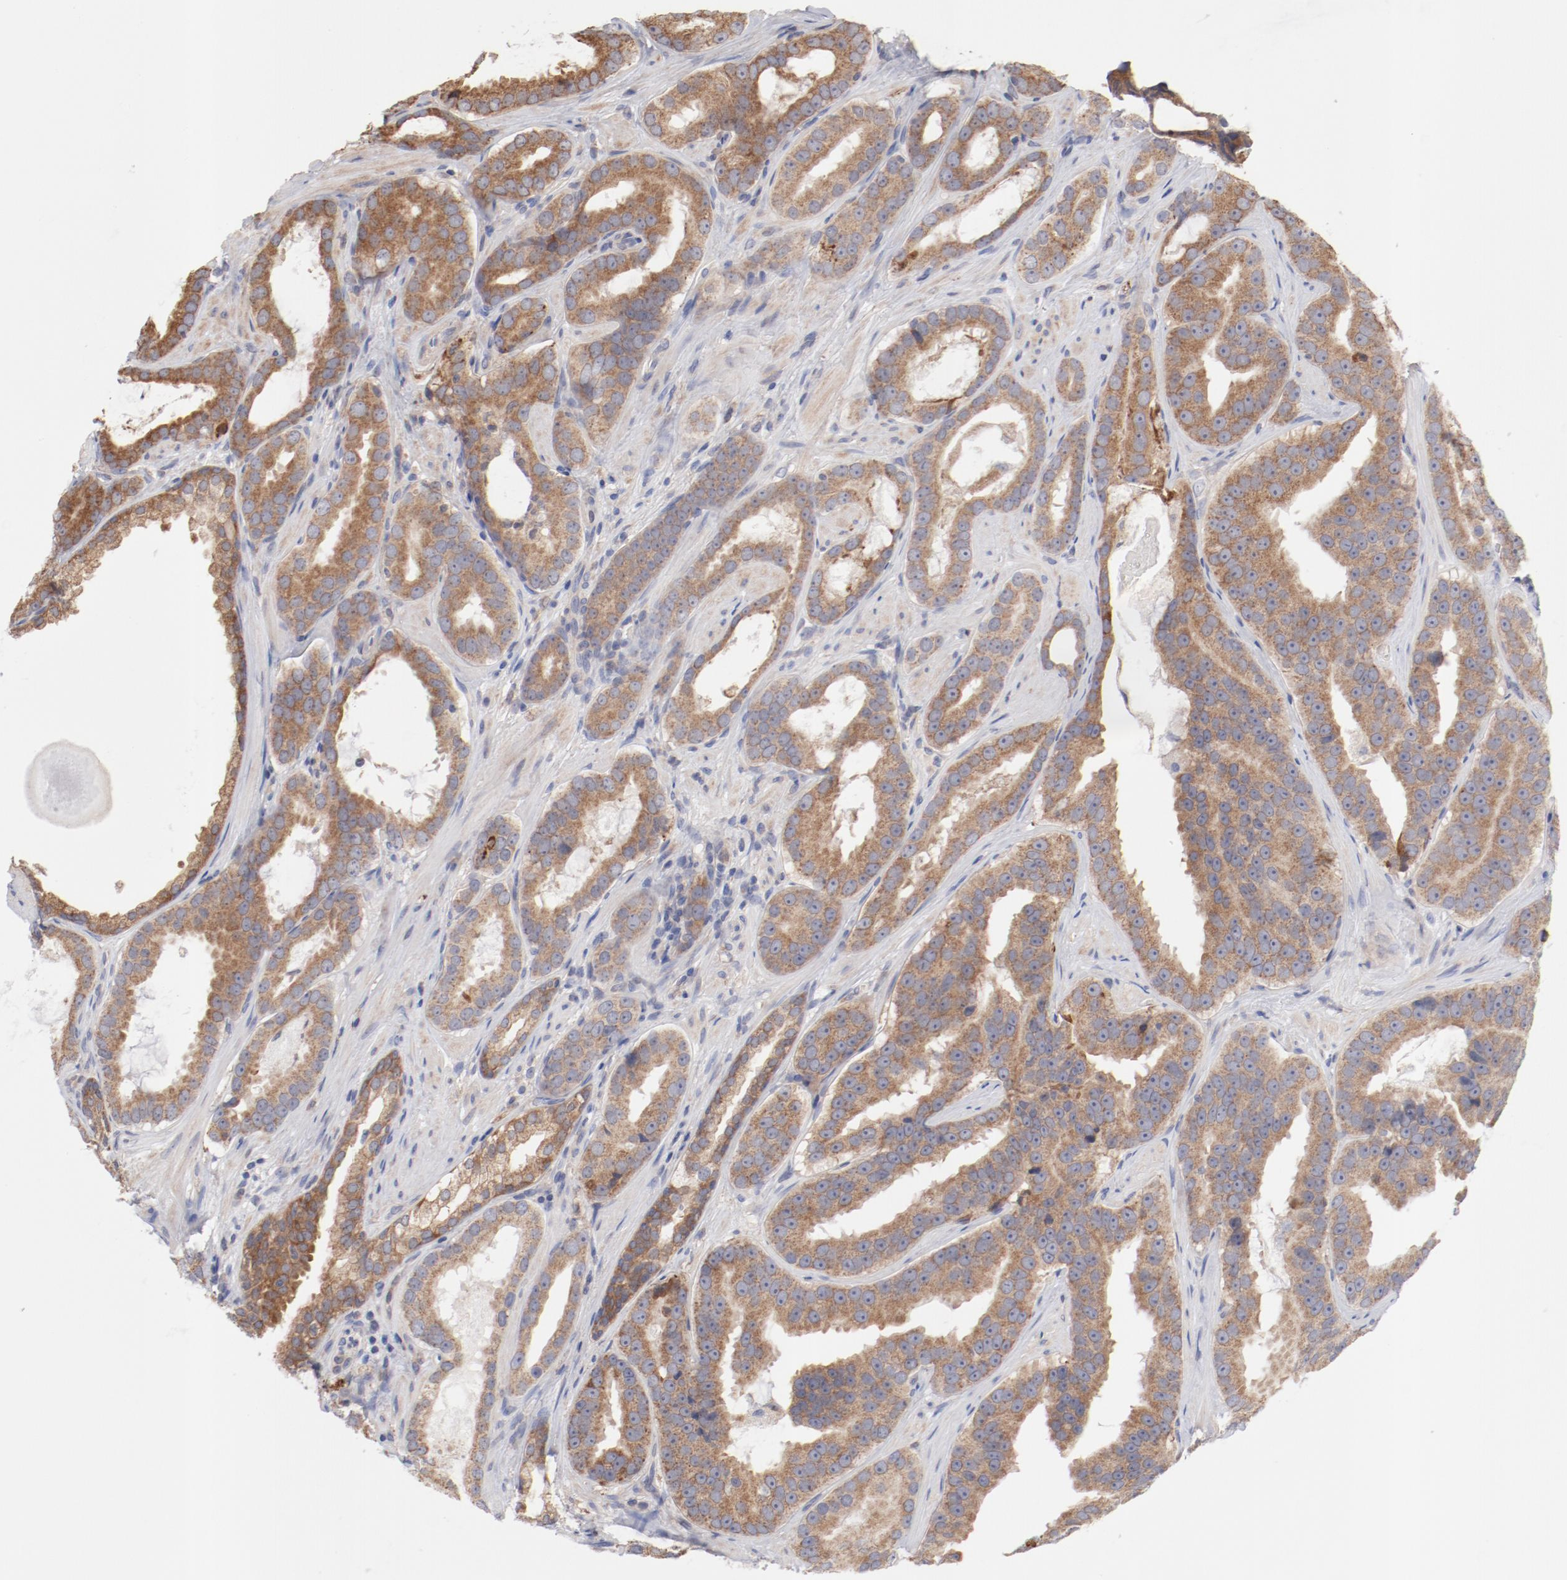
{"staining": {"intensity": "moderate", "quantity": ">75%", "location": "cytoplasmic/membranous"}, "tissue": "prostate cancer", "cell_type": "Tumor cells", "image_type": "cancer", "snomed": [{"axis": "morphology", "description": "Adenocarcinoma, Low grade"}, {"axis": "topography", "description": "Prostate"}], "caption": "Immunohistochemical staining of prostate low-grade adenocarcinoma reveals medium levels of moderate cytoplasmic/membranous staining in approximately >75% of tumor cells.", "gene": "PPFIBP2", "patient": {"sex": "male", "age": 59}}